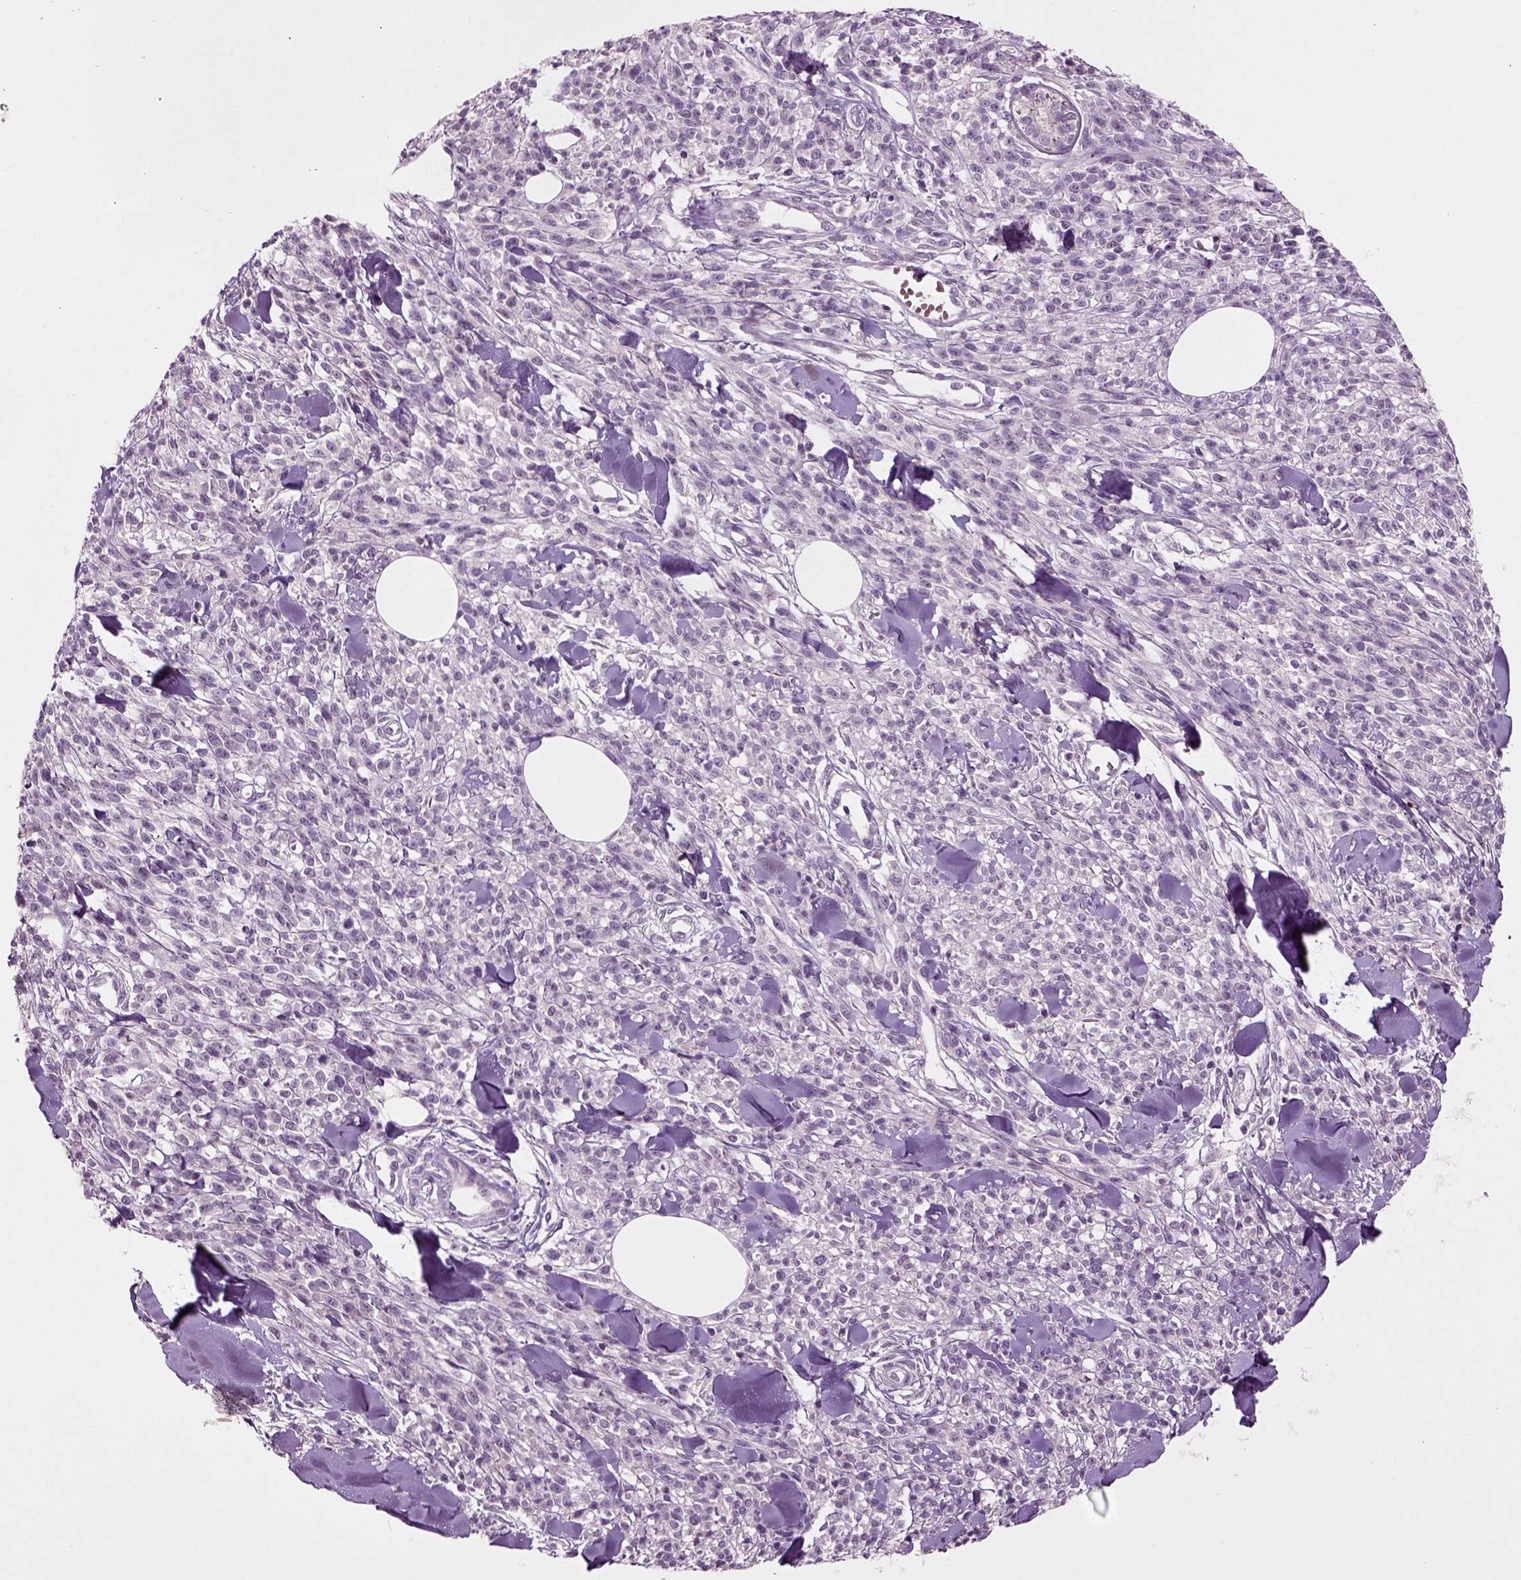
{"staining": {"intensity": "negative", "quantity": "none", "location": "none"}, "tissue": "melanoma", "cell_type": "Tumor cells", "image_type": "cancer", "snomed": [{"axis": "morphology", "description": "Malignant melanoma, NOS"}, {"axis": "topography", "description": "Skin"}, {"axis": "topography", "description": "Skin of trunk"}], "caption": "Tumor cells show no significant protein staining in melanoma.", "gene": "SLC17A6", "patient": {"sex": "male", "age": 74}}